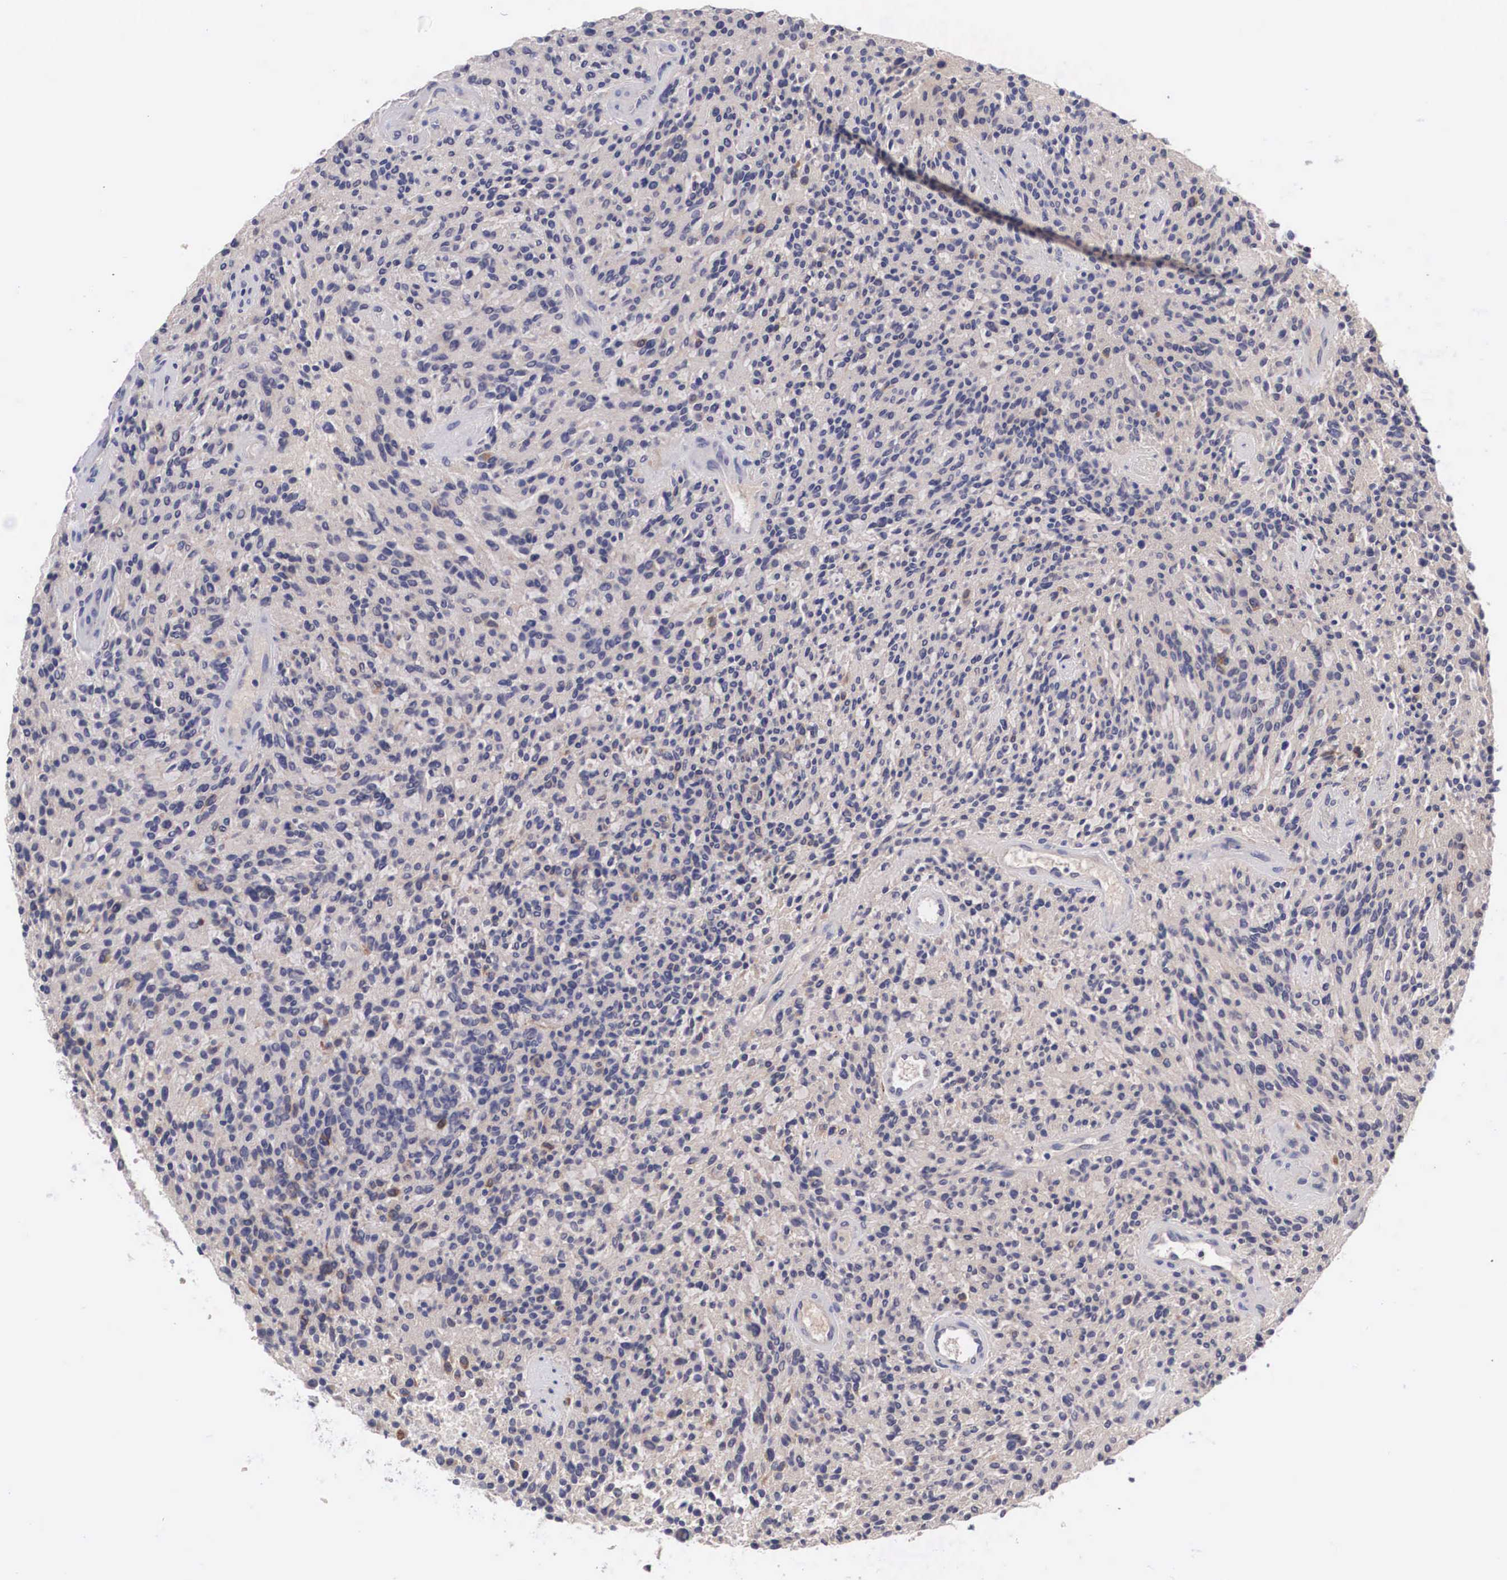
{"staining": {"intensity": "weak", "quantity": ">75%", "location": "cytoplasmic/membranous"}, "tissue": "glioma", "cell_type": "Tumor cells", "image_type": "cancer", "snomed": [{"axis": "morphology", "description": "Glioma, malignant, High grade"}, {"axis": "topography", "description": "Brain"}], "caption": "Protein analysis of malignant glioma (high-grade) tissue displays weak cytoplasmic/membranous expression in about >75% of tumor cells.", "gene": "ABHD4", "patient": {"sex": "female", "age": 13}}